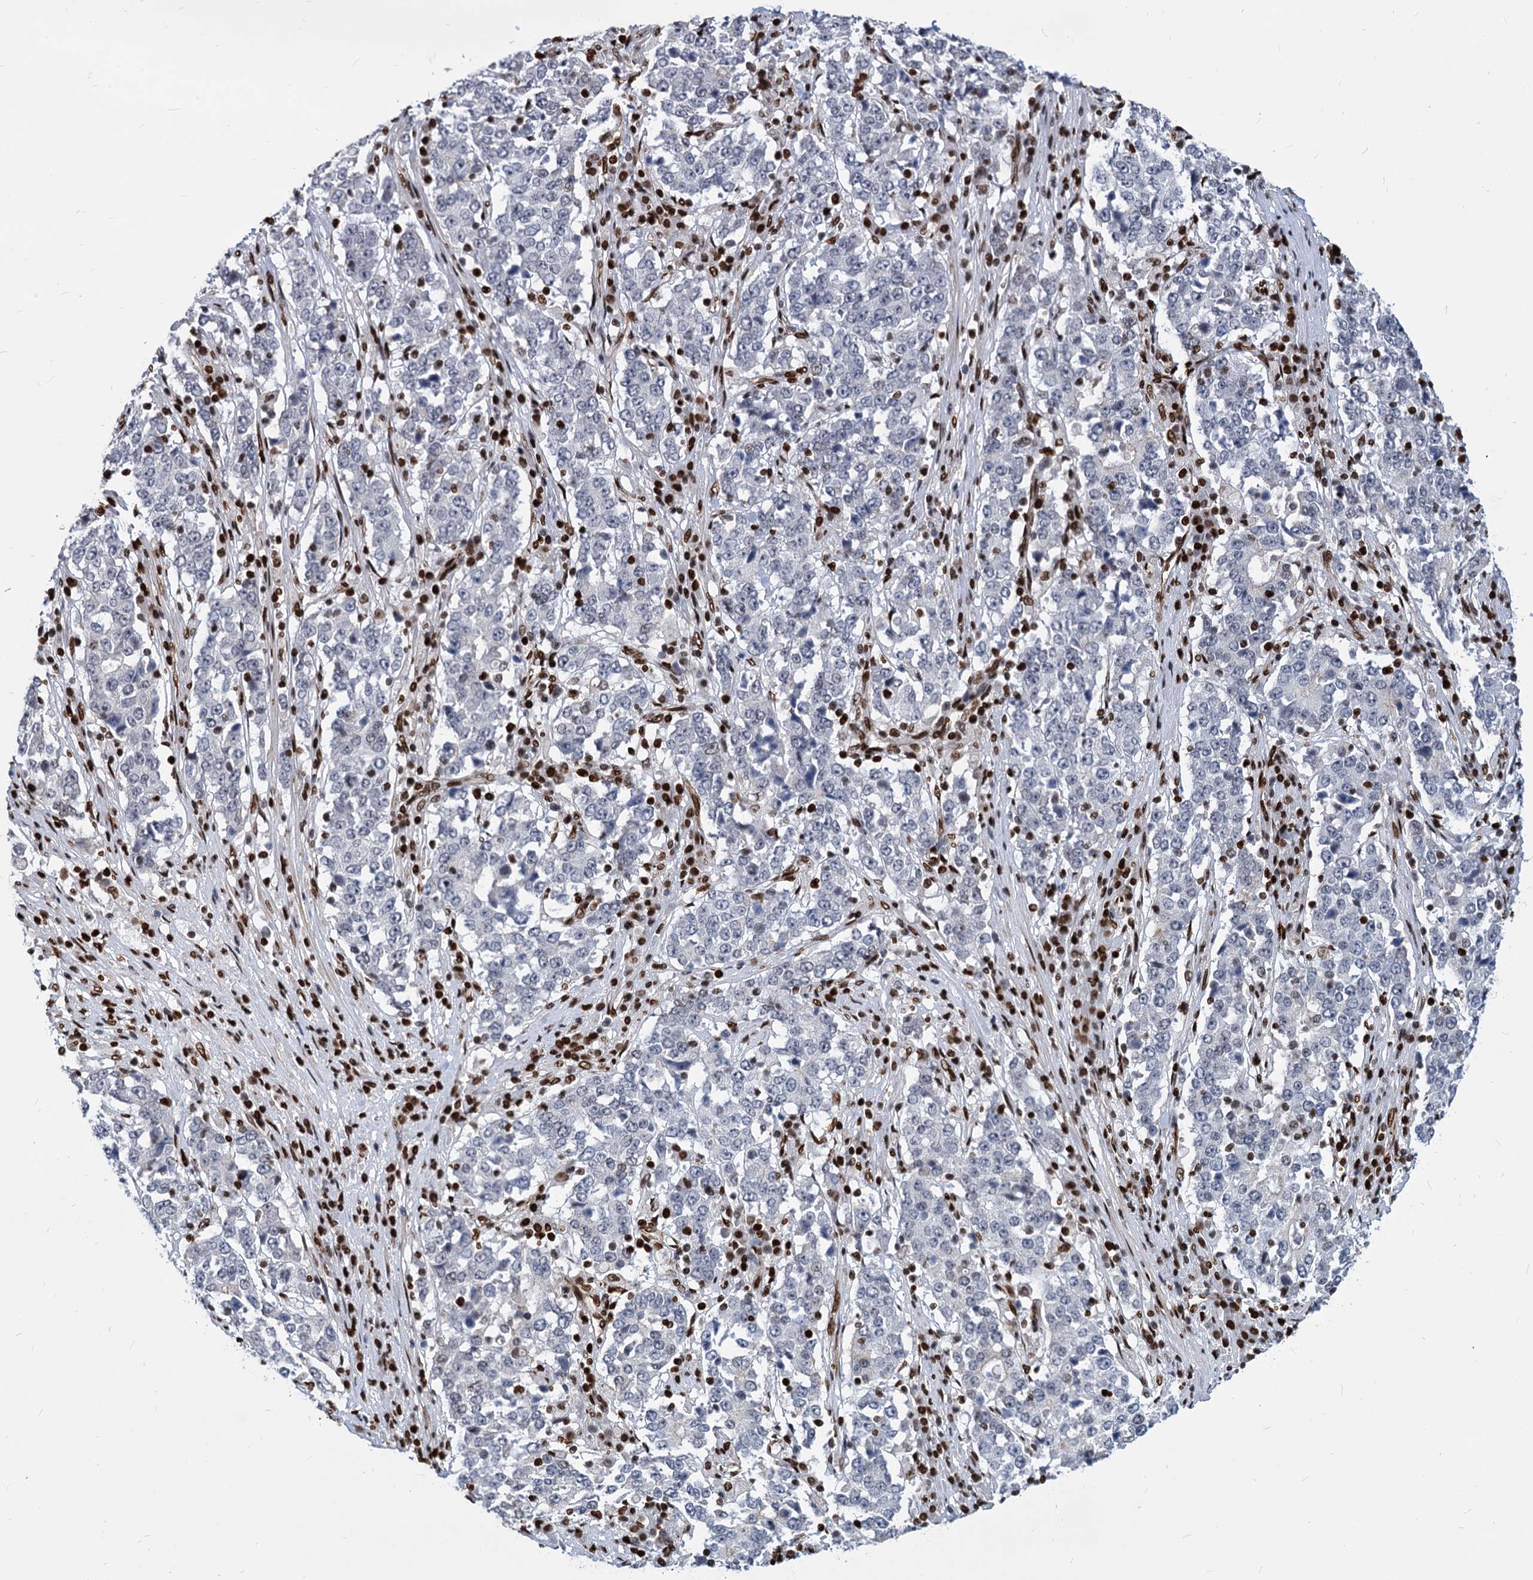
{"staining": {"intensity": "negative", "quantity": "none", "location": "none"}, "tissue": "stomach cancer", "cell_type": "Tumor cells", "image_type": "cancer", "snomed": [{"axis": "morphology", "description": "Adenocarcinoma, NOS"}, {"axis": "topography", "description": "Stomach"}], "caption": "An image of stomach cancer (adenocarcinoma) stained for a protein demonstrates no brown staining in tumor cells. Brightfield microscopy of IHC stained with DAB (brown) and hematoxylin (blue), captured at high magnification.", "gene": "MECP2", "patient": {"sex": "male", "age": 59}}